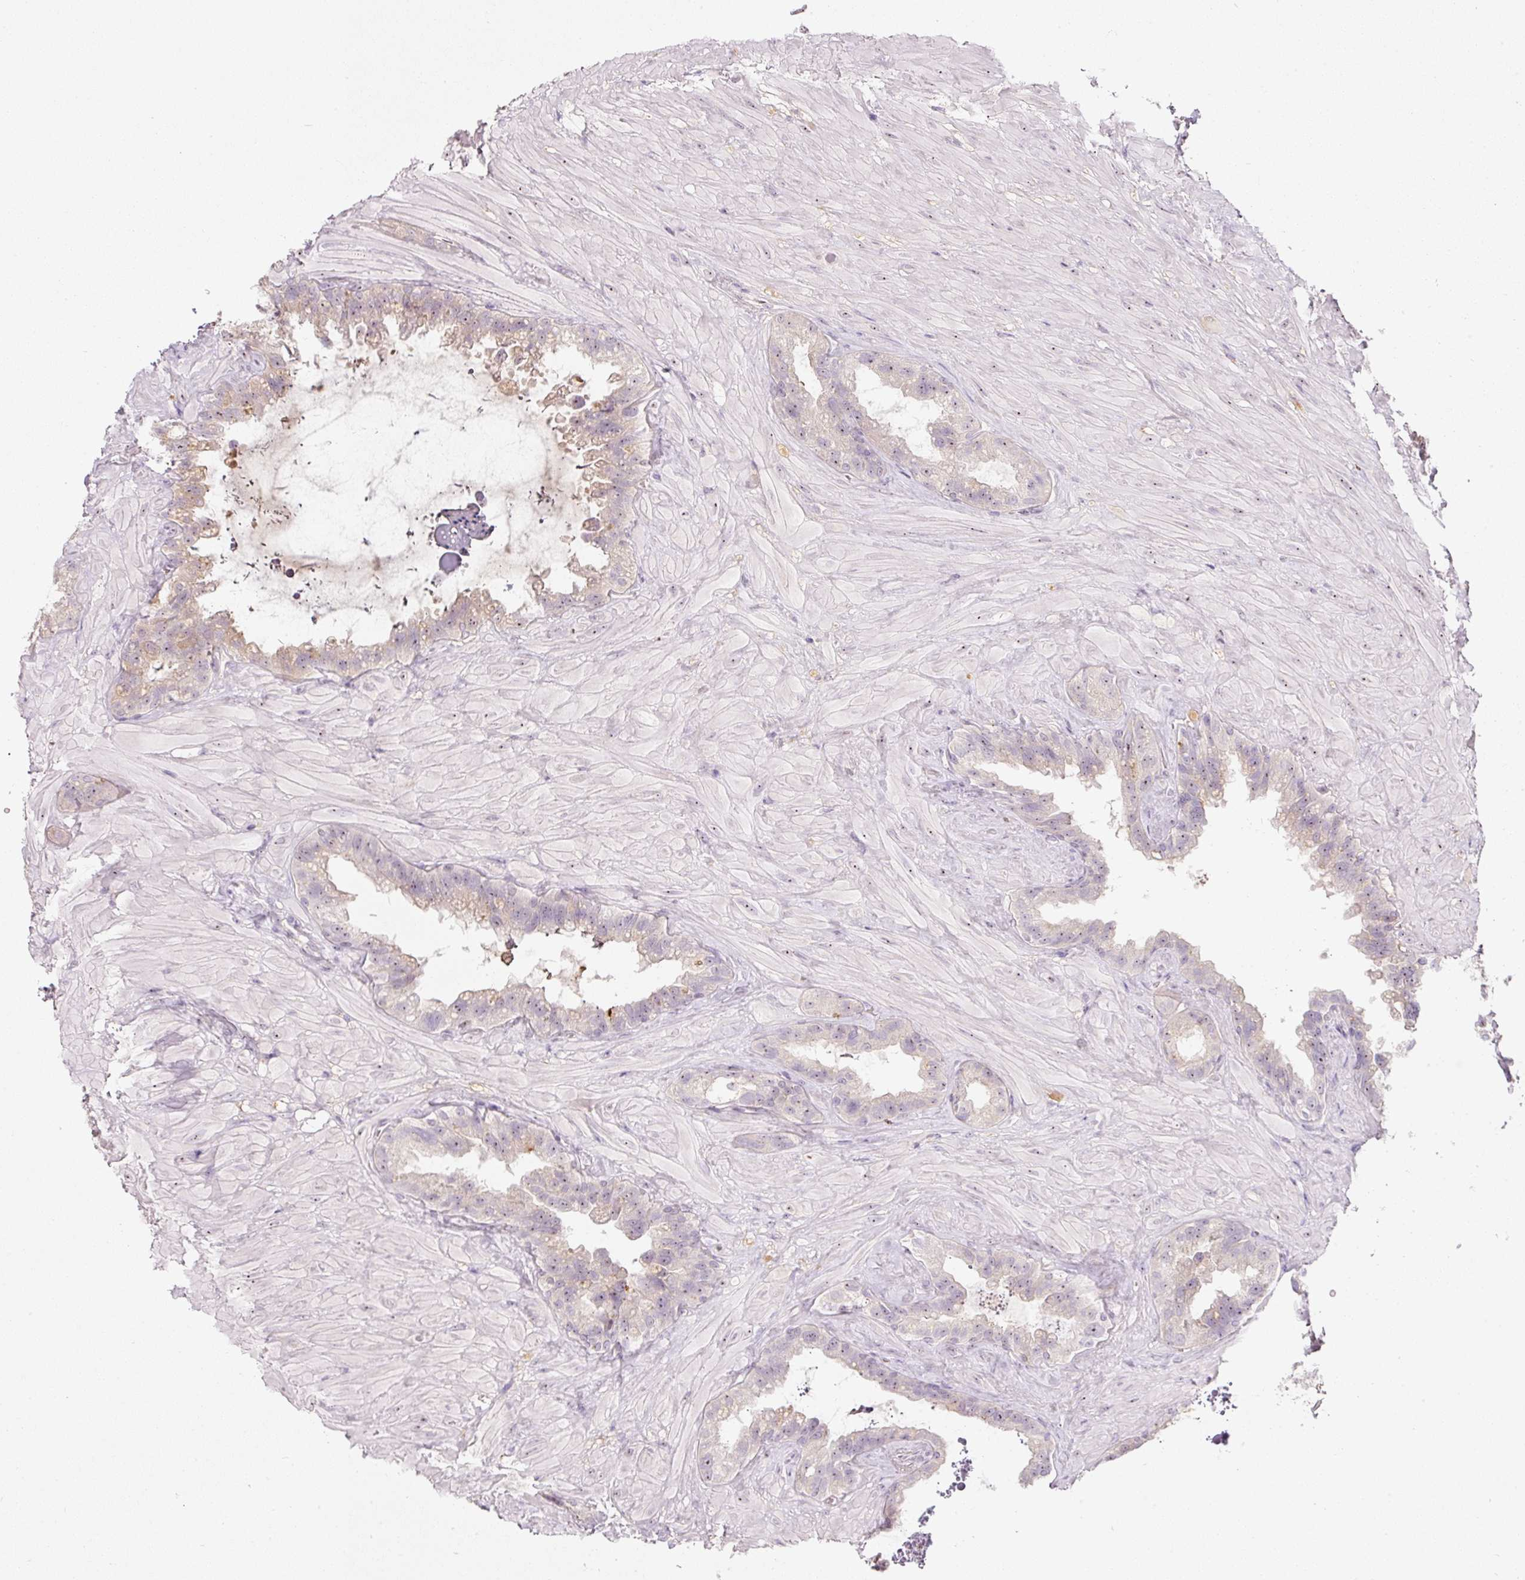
{"staining": {"intensity": "weak", "quantity": "25%-75%", "location": "nuclear"}, "tissue": "seminal vesicle", "cell_type": "Glandular cells", "image_type": "normal", "snomed": [{"axis": "morphology", "description": "Normal tissue, NOS"}, {"axis": "topography", "description": "Seminal veicle"}, {"axis": "topography", "description": "Peripheral nerve tissue"}], "caption": "Immunohistochemical staining of normal human seminal vesicle shows 25%-75% levels of weak nuclear protein positivity in about 25%-75% of glandular cells.", "gene": "TMEM37", "patient": {"sex": "male", "age": 76}}